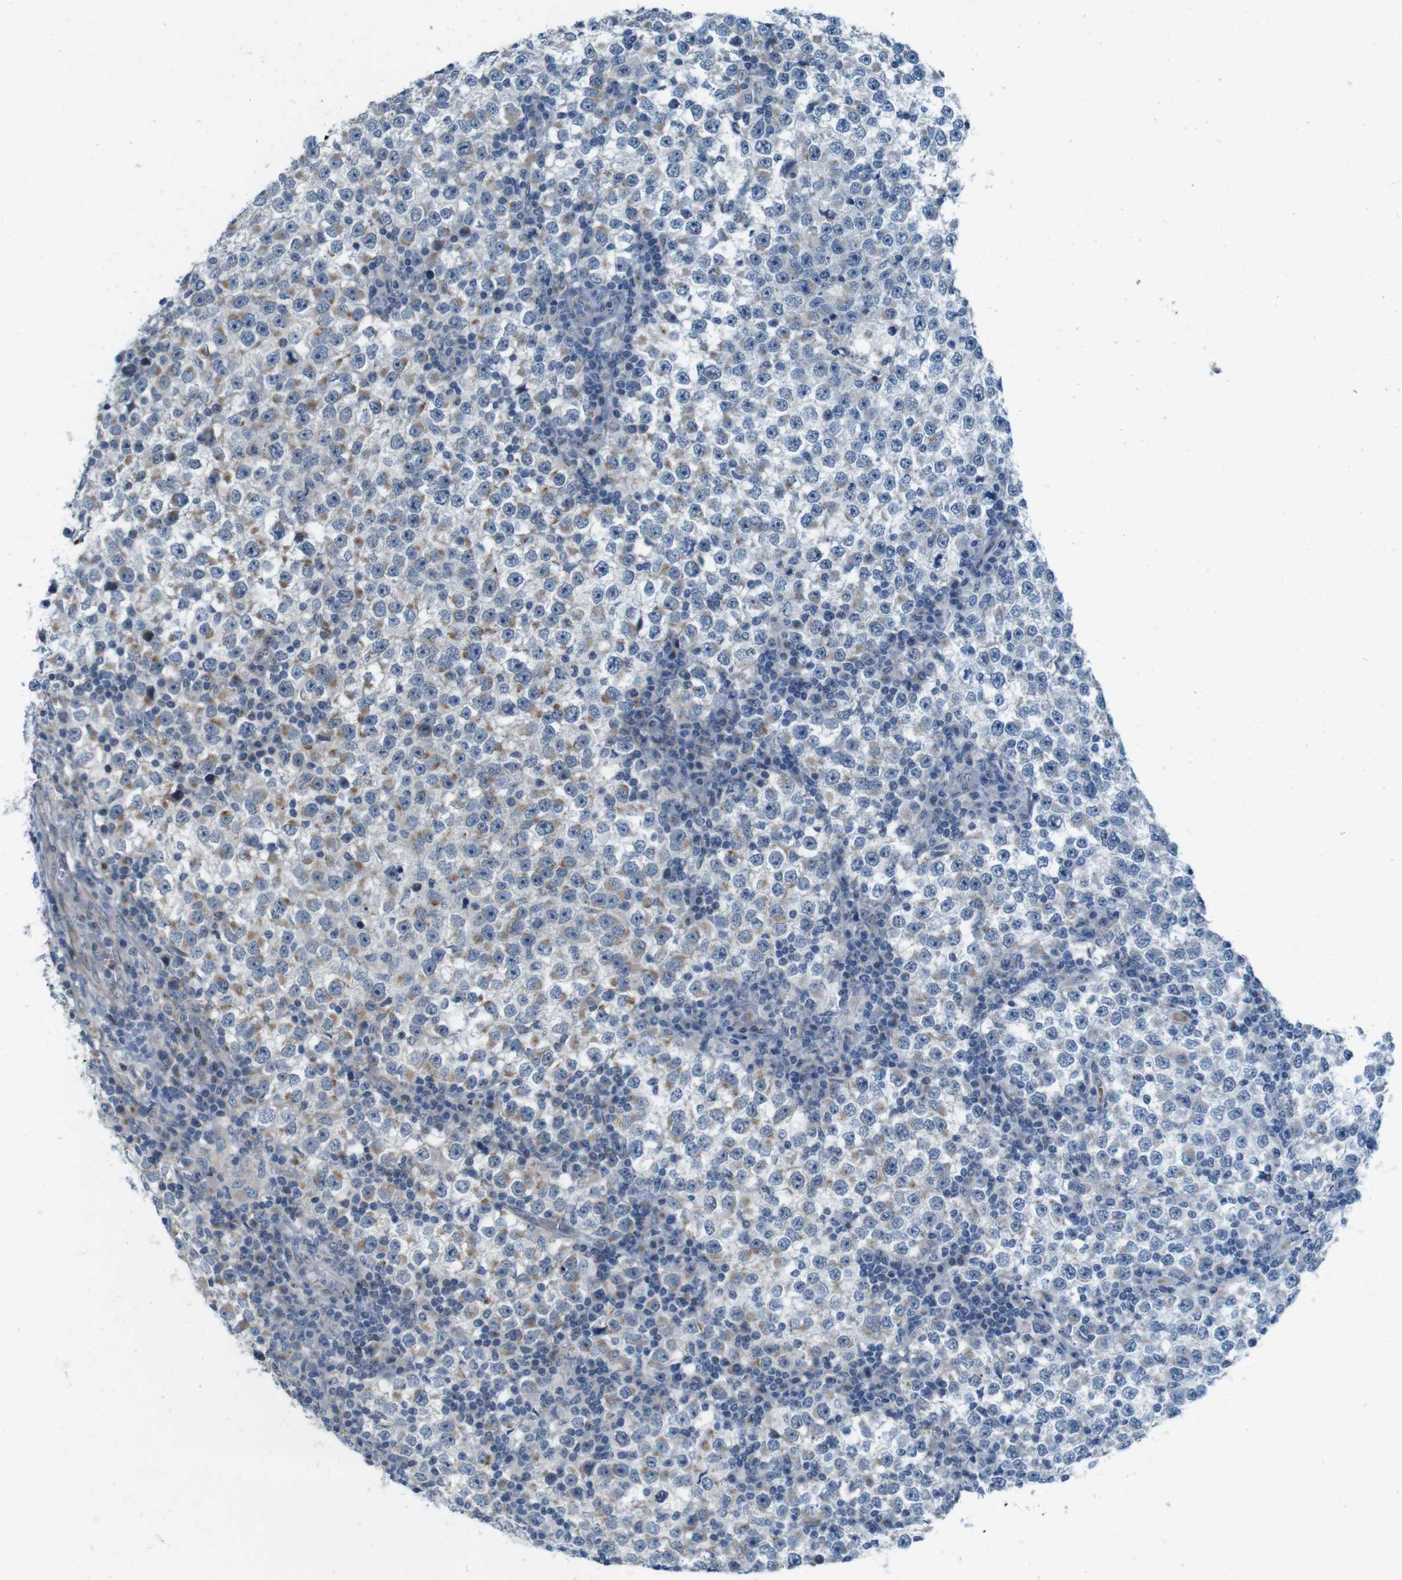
{"staining": {"intensity": "negative", "quantity": "none", "location": "none"}, "tissue": "testis cancer", "cell_type": "Tumor cells", "image_type": "cancer", "snomed": [{"axis": "morphology", "description": "Seminoma, NOS"}, {"axis": "topography", "description": "Testis"}], "caption": "This is an immunohistochemistry (IHC) image of testis cancer. There is no staining in tumor cells.", "gene": "SKI", "patient": {"sex": "male", "age": 65}}